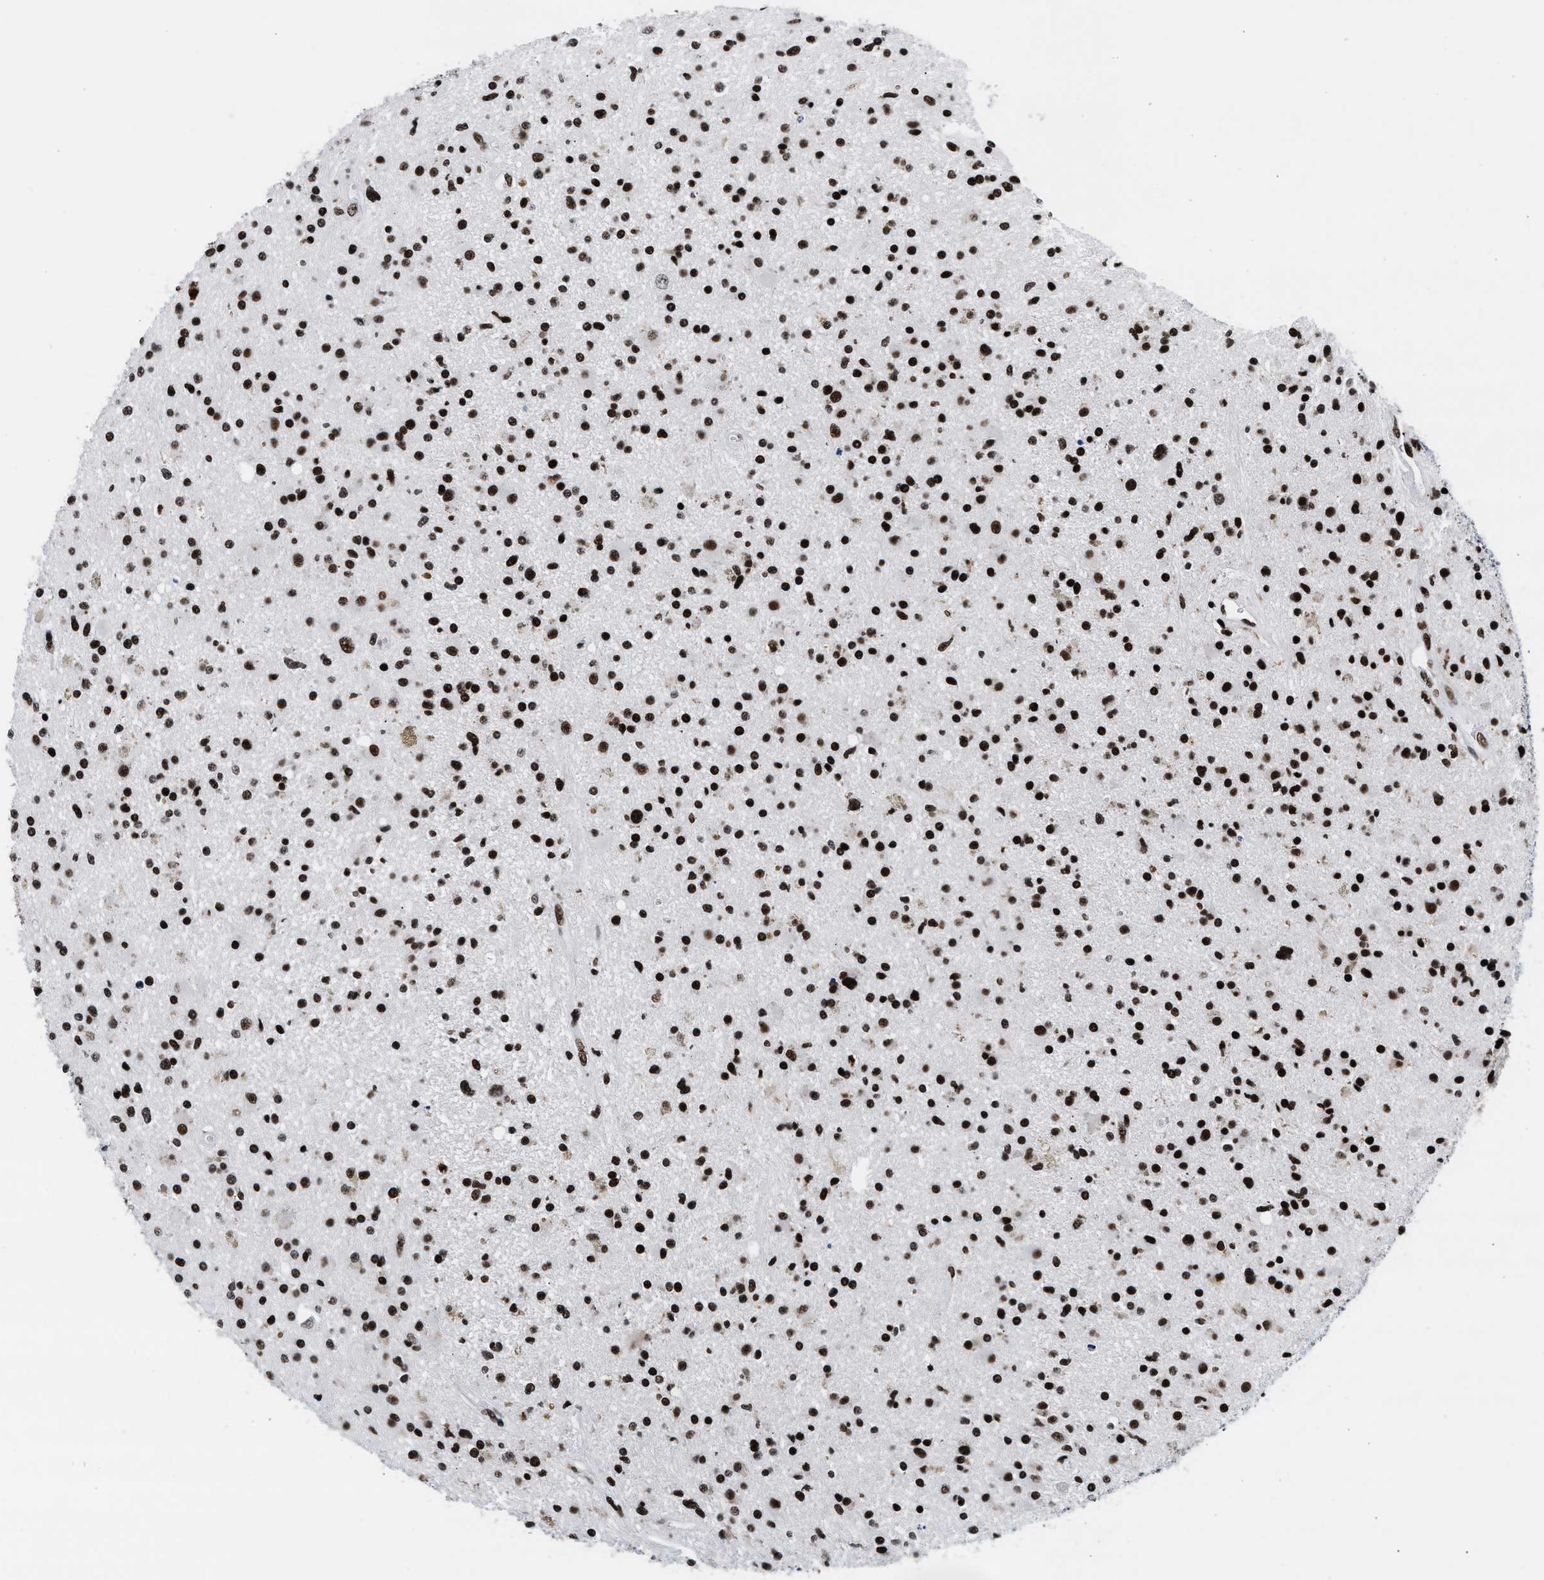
{"staining": {"intensity": "strong", "quantity": ">75%", "location": "nuclear"}, "tissue": "glioma", "cell_type": "Tumor cells", "image_type": "cancer", "snomed": [{"axis": "morphology", "description": "Glioma, malignant, High grade"}, {"axis": "topography", "description": "Brain"}], "caption": "The image reveals staining of malignant glioma (high-grade), revealing strong nuclear protein staining (brown color) within tumor cells. The staining was performed using DAB (3,3'-diaminobenzidine) to visualize the protein expression in brown, while the nuclei were stained in blue with hematoxylin (Magnification: 20x).", "gene": "RAD21", "patient": {"sex": "male", "age": 33}}